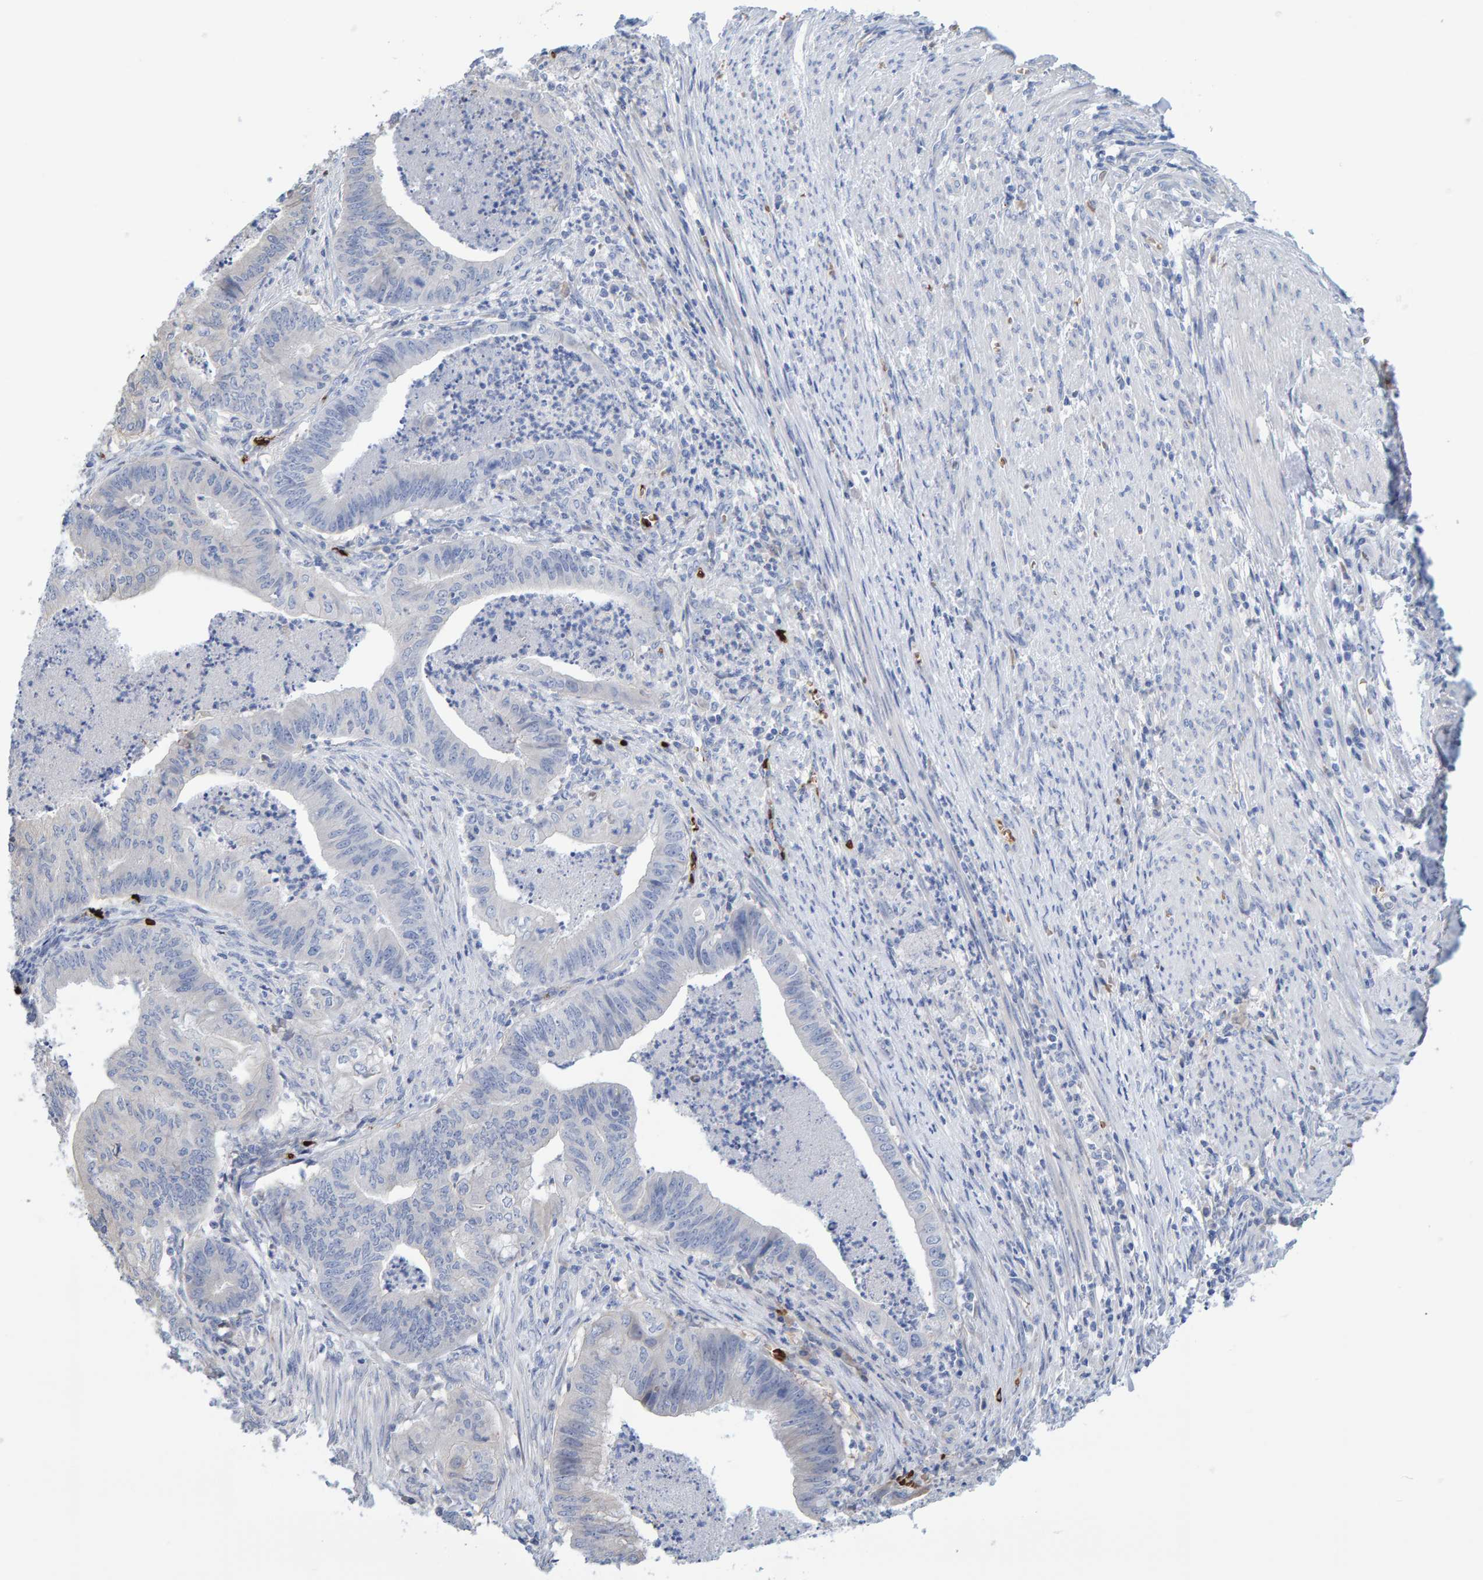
{"staining": {"intensity": "negative", "quantity": "none", "location": "none"}, "tissue": "endometrial cancer", "cell_type": "Tumor cells", "image_type": "cancer", "snomed": [{"axis": "morphology", "description": "Polyp, NOS"}, {"axis": "morphology", "description": "Adenocarcinoma, NOS"}, {"axis": "morphology", "description": "Adenoma, NOS"}, {"axis": "topography", "description": "Endometrium"}], "caption": "Endometrial adenocarcinoma was stained to show a protein in brown. There is no significant positivity in tumor cells.", "gene": "VPS9D1", "patient": {"sex": "female", "age": 79}}